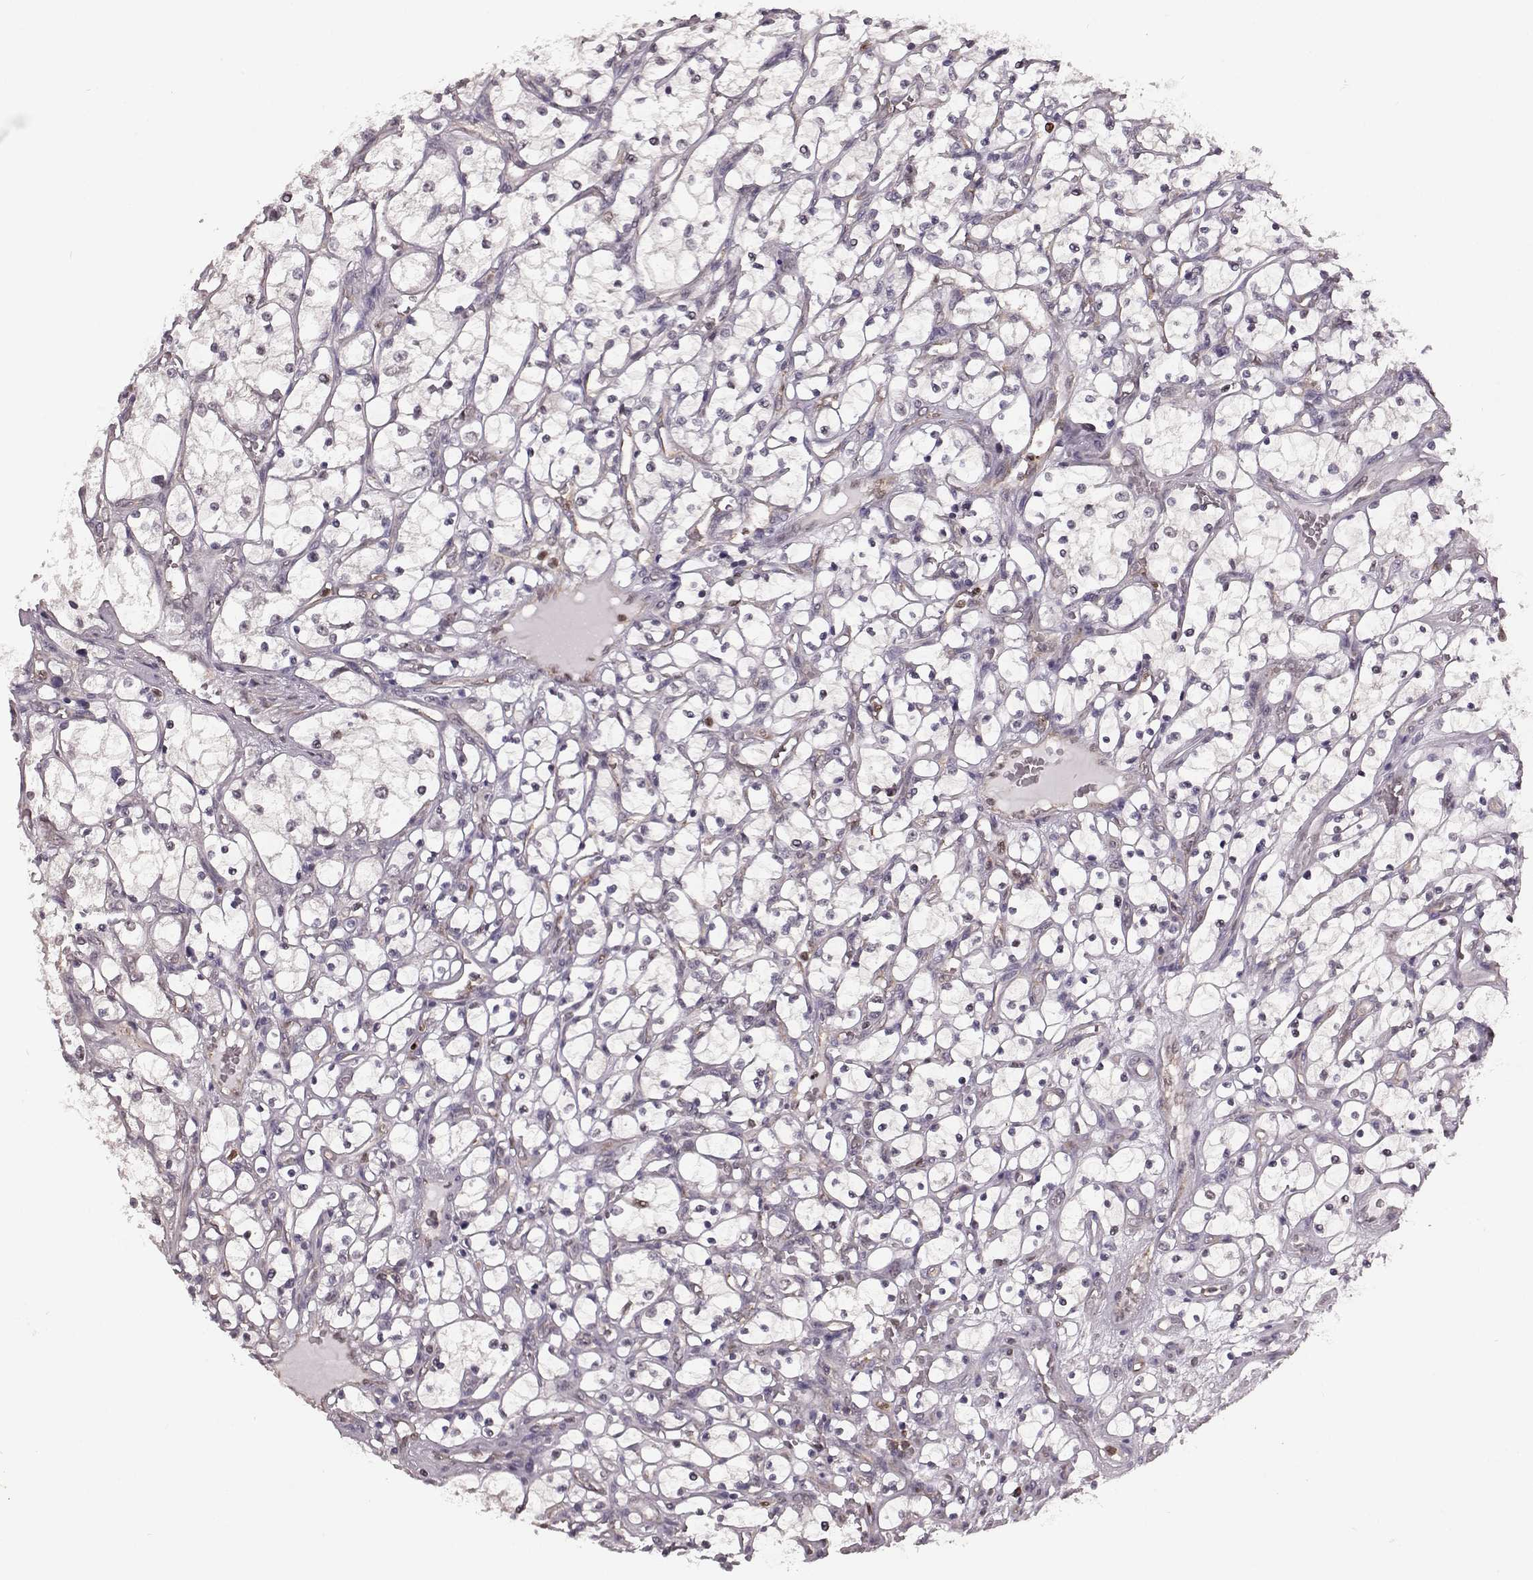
{"staining": {"intensity": "negative", "quantity": "none", "location": "none"}, "tissue": "renal cancer", "cell_type": "Tumor cells", "image_type": "cancer", "snomed": [{"axis": "morphology", "description": "Adenocarcinoma, NOS"}, {"axis": "topography", "description": "Kidney"}], "caption": "DAB (3,3'-diaminobenzidine) immunohistochemical staining of renal adenocarcinoma displays no significant staining in tumor cells.", "gene": "KLF6", "patient": {"sex": "female", "age": 69}}